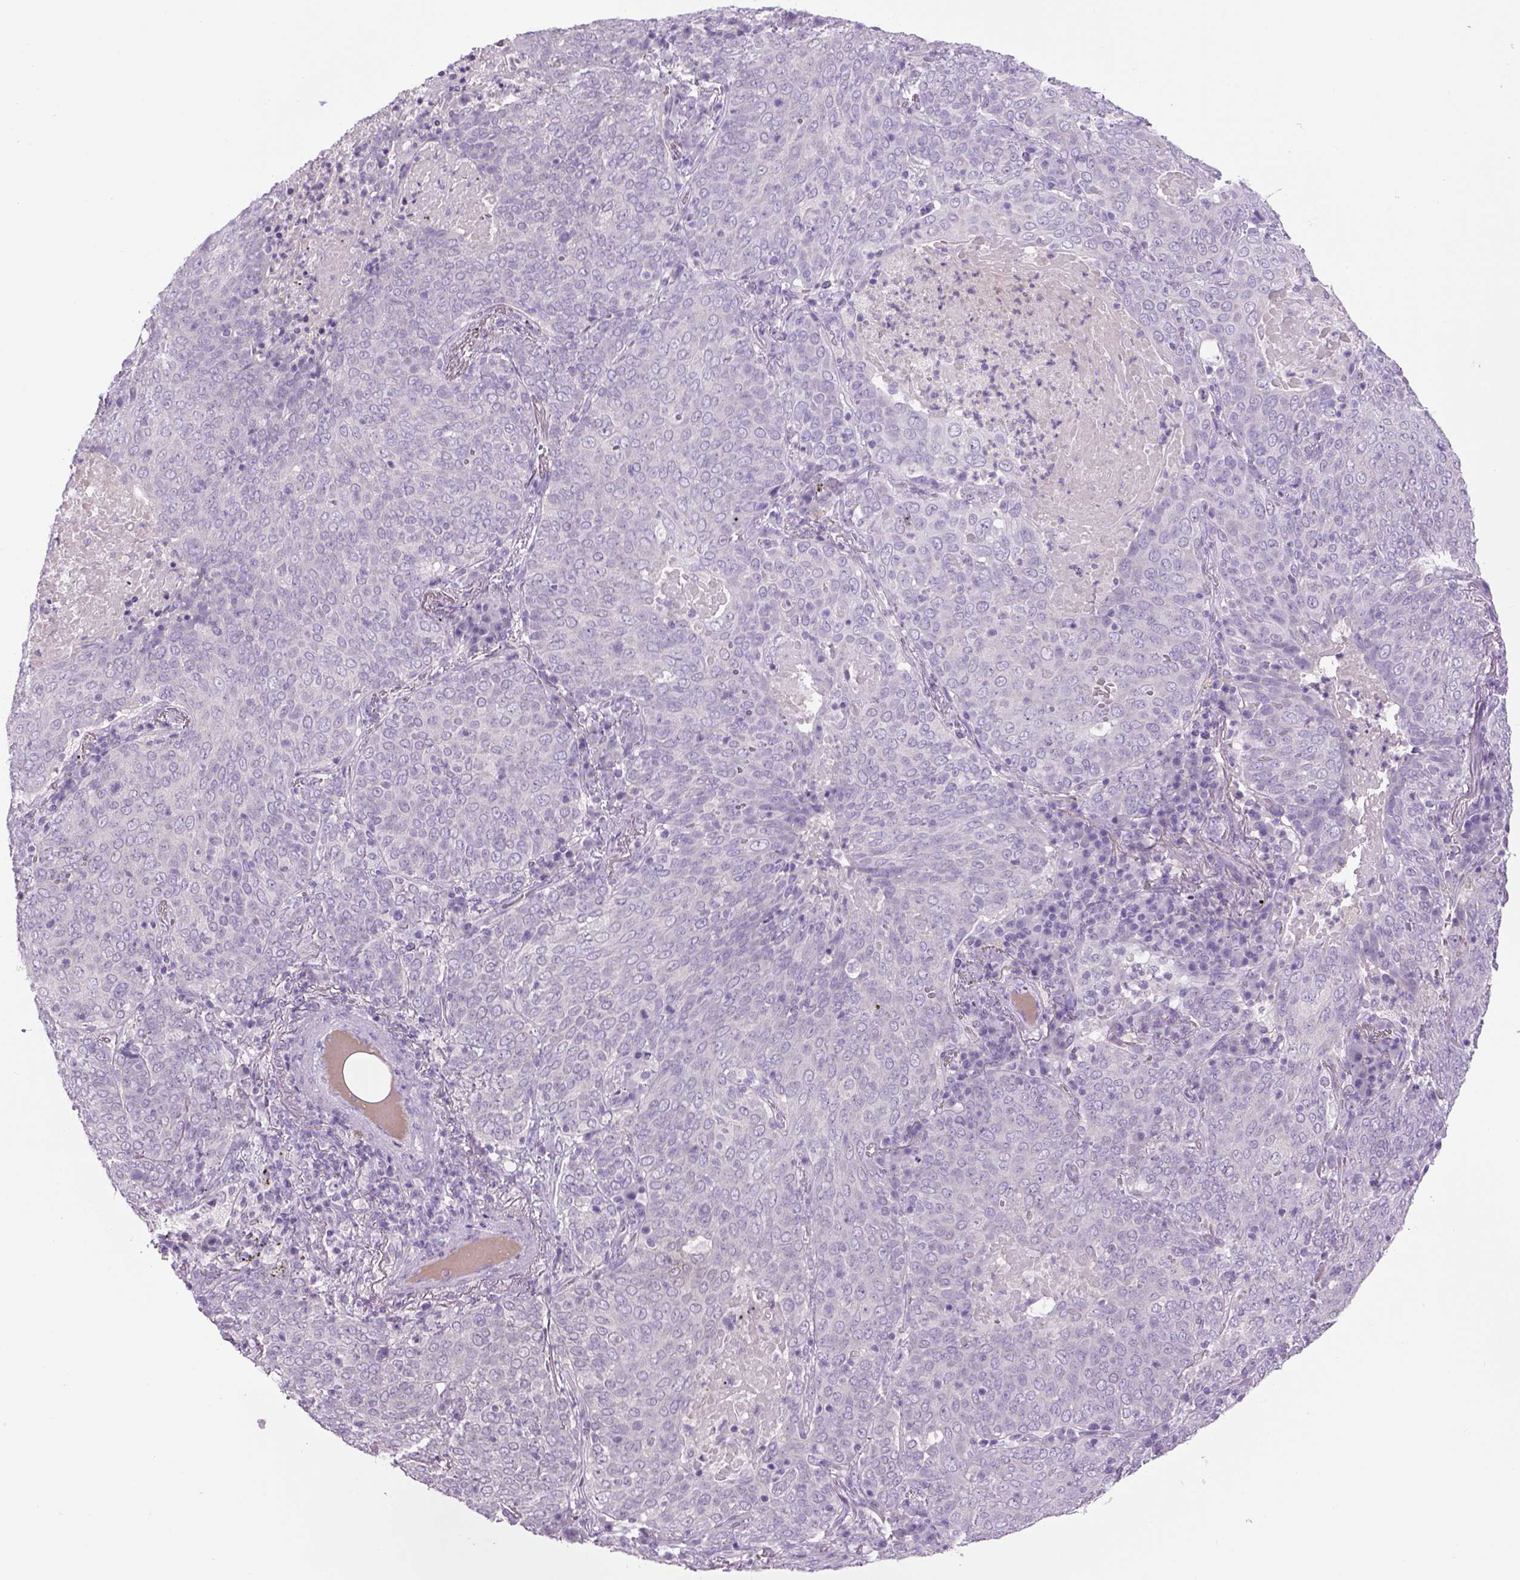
{"staining": {"intensity": "negative", "quantity": "none", "location": "none"}, "tissue": "lung cancer", "cell_type": "Tumor cells", "image_type": "cancer", "snomed": [{"axis": "morphology", "description": "Squamous cell carcinoma, NOS"}, {"axis": "topography", "description": "Lung"}], "caption": "Tumor cells show no significant protein staining in lung cancer. Brightfield microscopy of immunohistochemistry (IHC) stained with DAB (3,3'-diaminobenzidine) (brown) and hematoxylin (blue), captured at high magnification.", "gene": "DBH", "patient": {"sex": "male", "age": 82}}